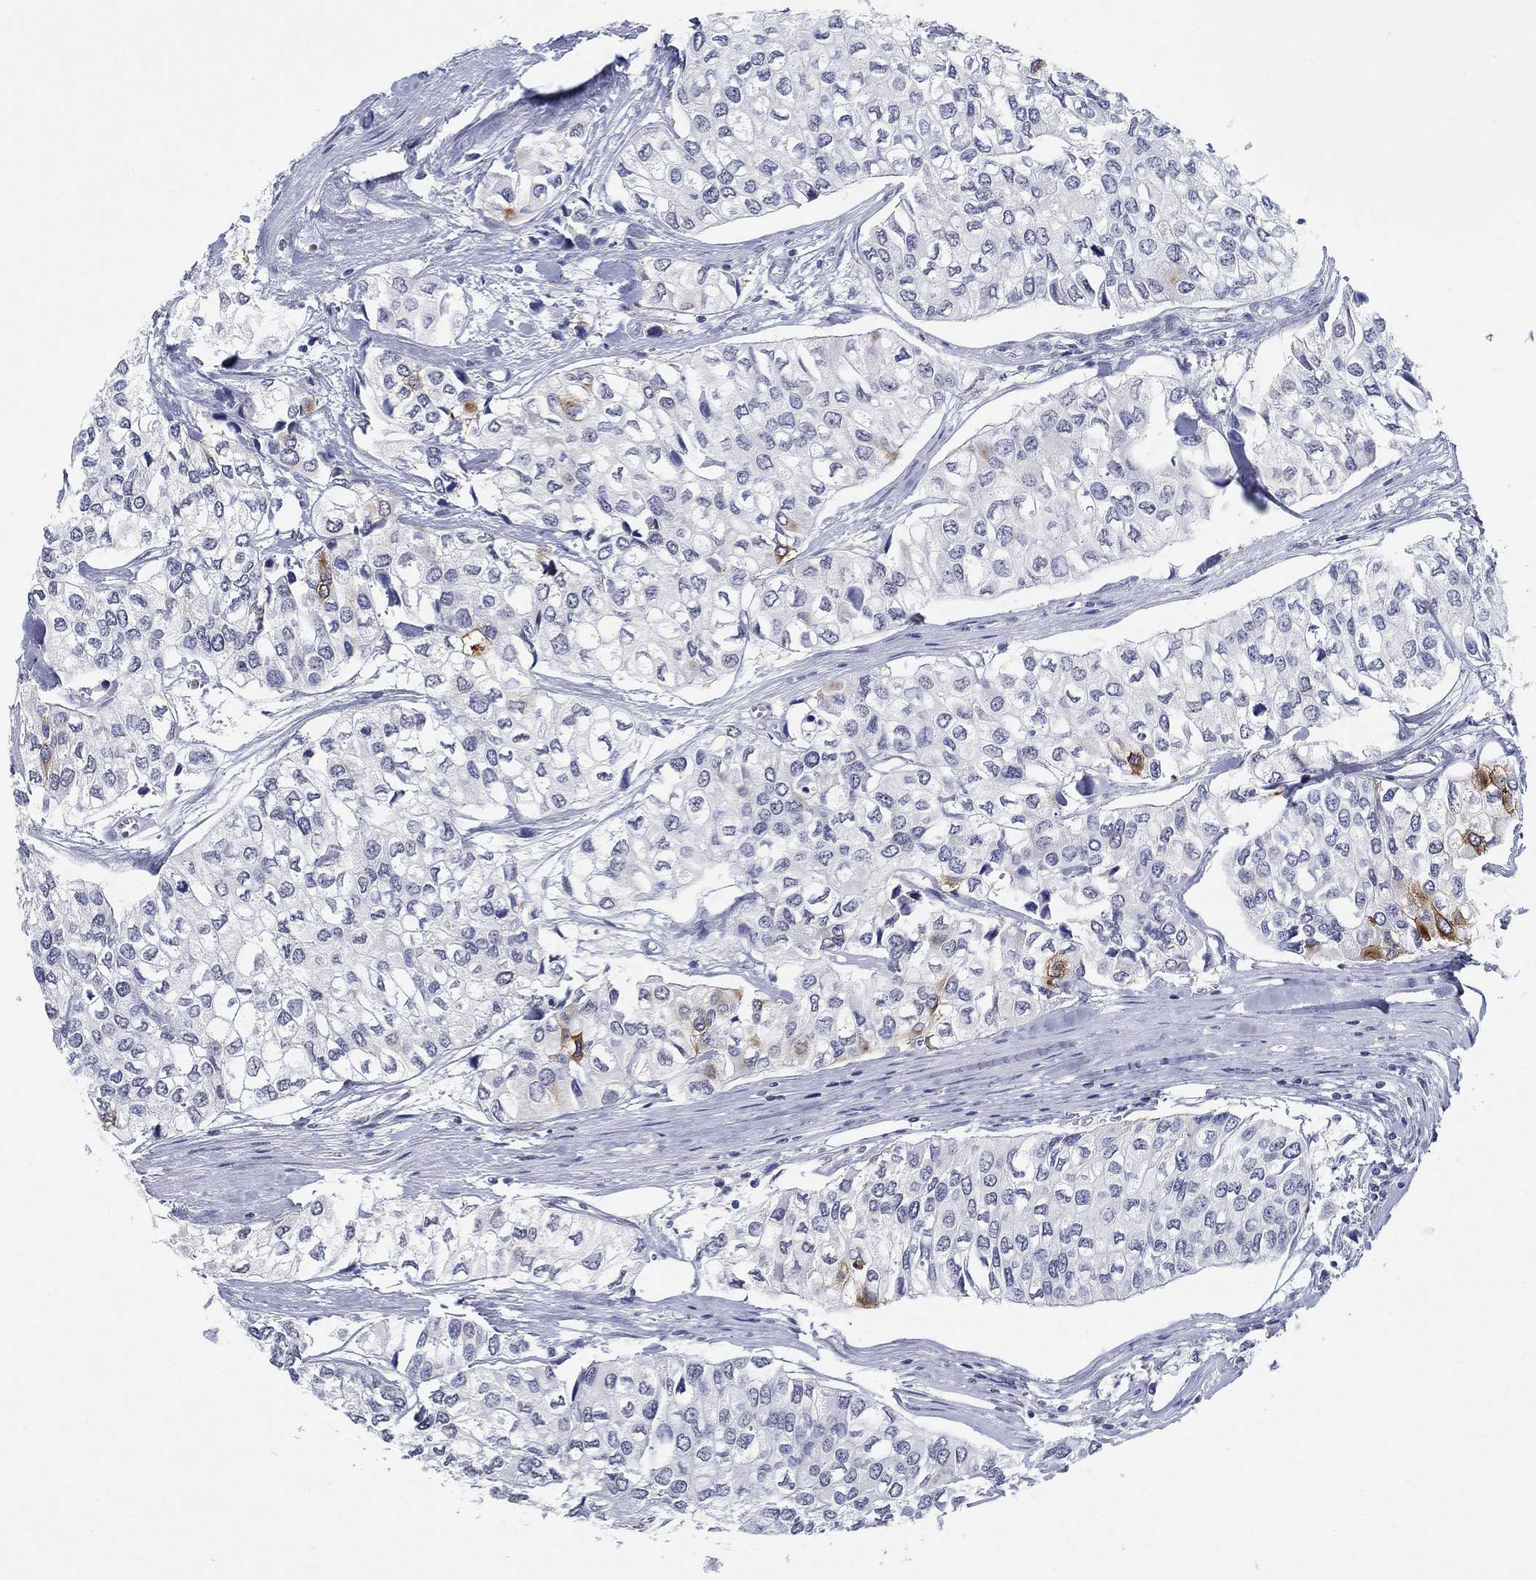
{"staining": {"intensity": "negative", "quantity": "none", "location": "none"}, "tissue": "urothelial cancer", "cell_type": "Tumor cells", "image_type": "cancer", "snomed": [{"axis": "morphology", "description": "Urothelial carcinoma, High grade"}, {"axis": "topography", "description": "Urinary bladder"}], "caption": "Immunohistochemistry (IHC) histopathology image of urothelial cancer stained for a protein (brown), which demonstrates no expression in tumor cells.", "gene": "OTUB2", "patient": {"sex": "male", "age": 73}}